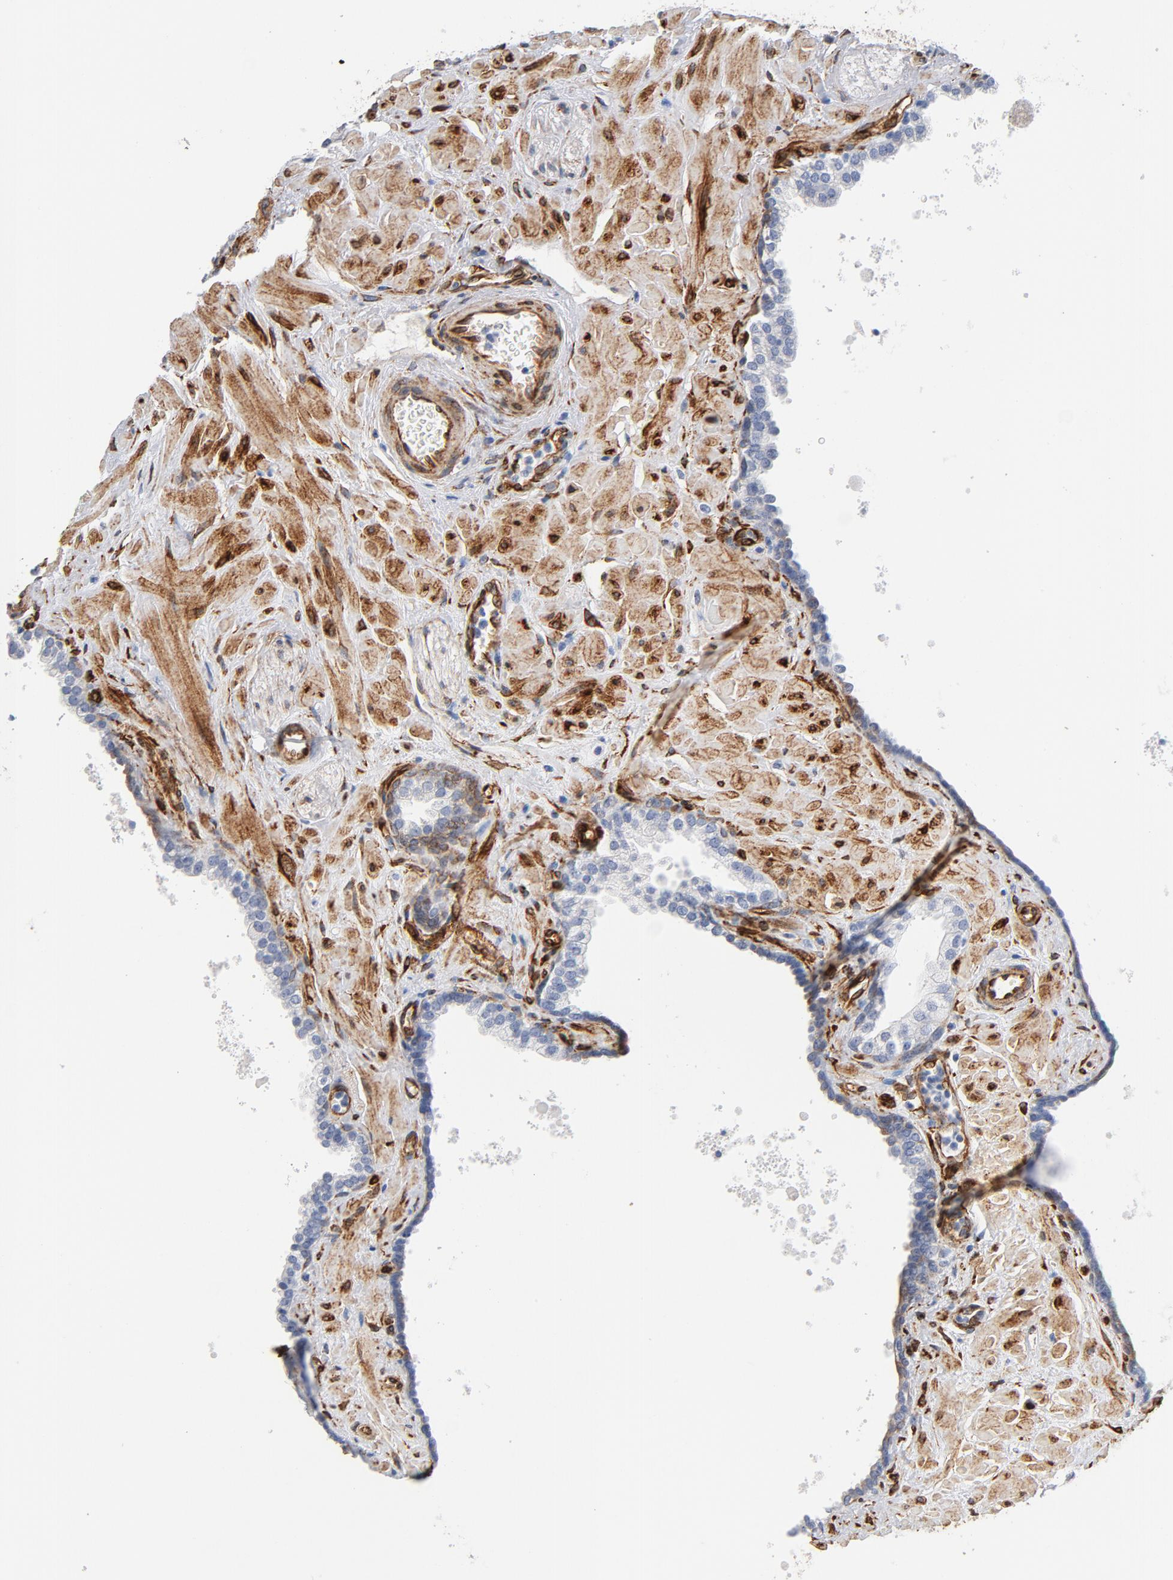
{"staining": {"intensity": "negative", "quantity": "none", "location": "none"}, "tissue": "prostate", "cell_type": "Glandular cells", "image_type": "normal", "snomed": [{"axis": "morphology", "description": "Normal tissue, NOS"}, {"axis": "topography", "description": "Prostate"}], "caption": "Immunohistochemistry (IHC) histopathology image of normal human prostate stained for a protein (brown), which demonstrates no expression in glandular cells.", "gene": "SERPINH1", "patient": {"sex": "male", "age": 60}}